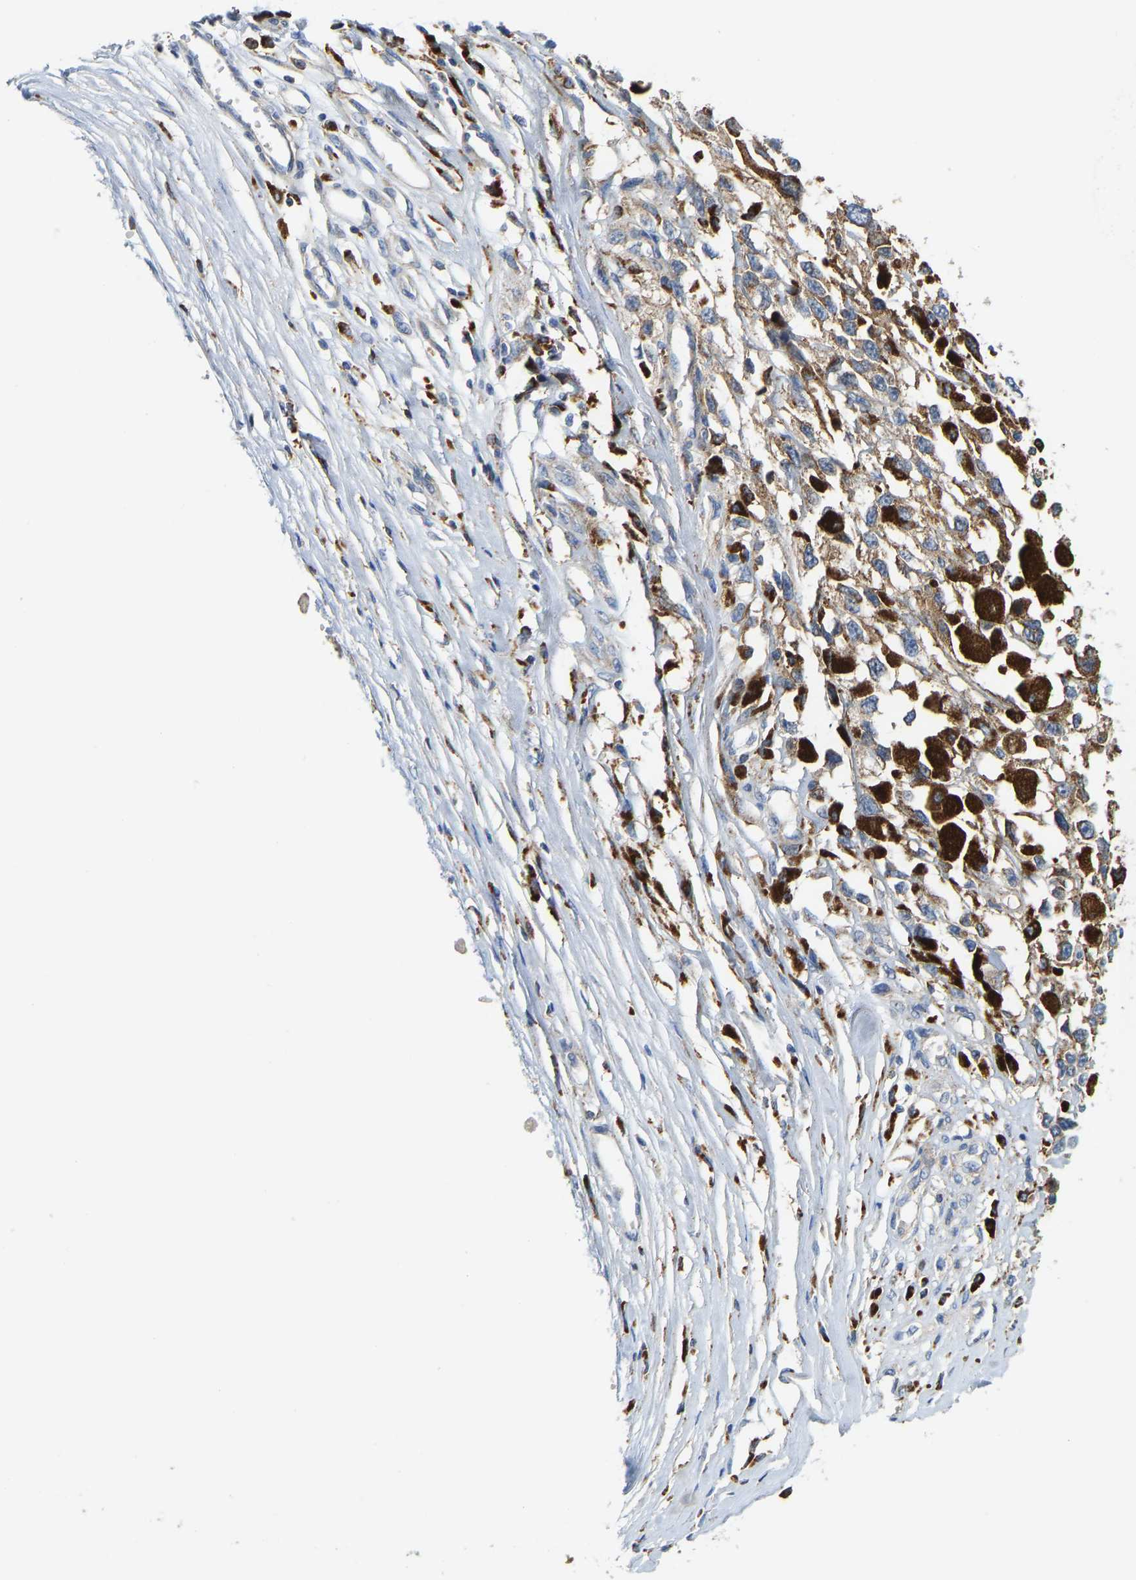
{"staining": {"intensity": "moderate", "quantity": ">75%", "location": "cytoplasmic/membranous"}, "tissue": "melanoma", "cell_type": "Tumor cells", "image_type": "cancer", "snomed": [{"axis": "morphology", "description": "Malignant melanoma, Metastatic site"}, {"axis": "topography", "description": "Lymph node"}], "caption": "The photomicrograph displays immunohistochemical staining of malignant melanoma (metastatic site). There is moderate cytoplasmic/membranous positivity is seen in approximately >75% of tumor cells.", "gene": "ATP6V1E1", "patient": {"sex": "male", "age": 59}}